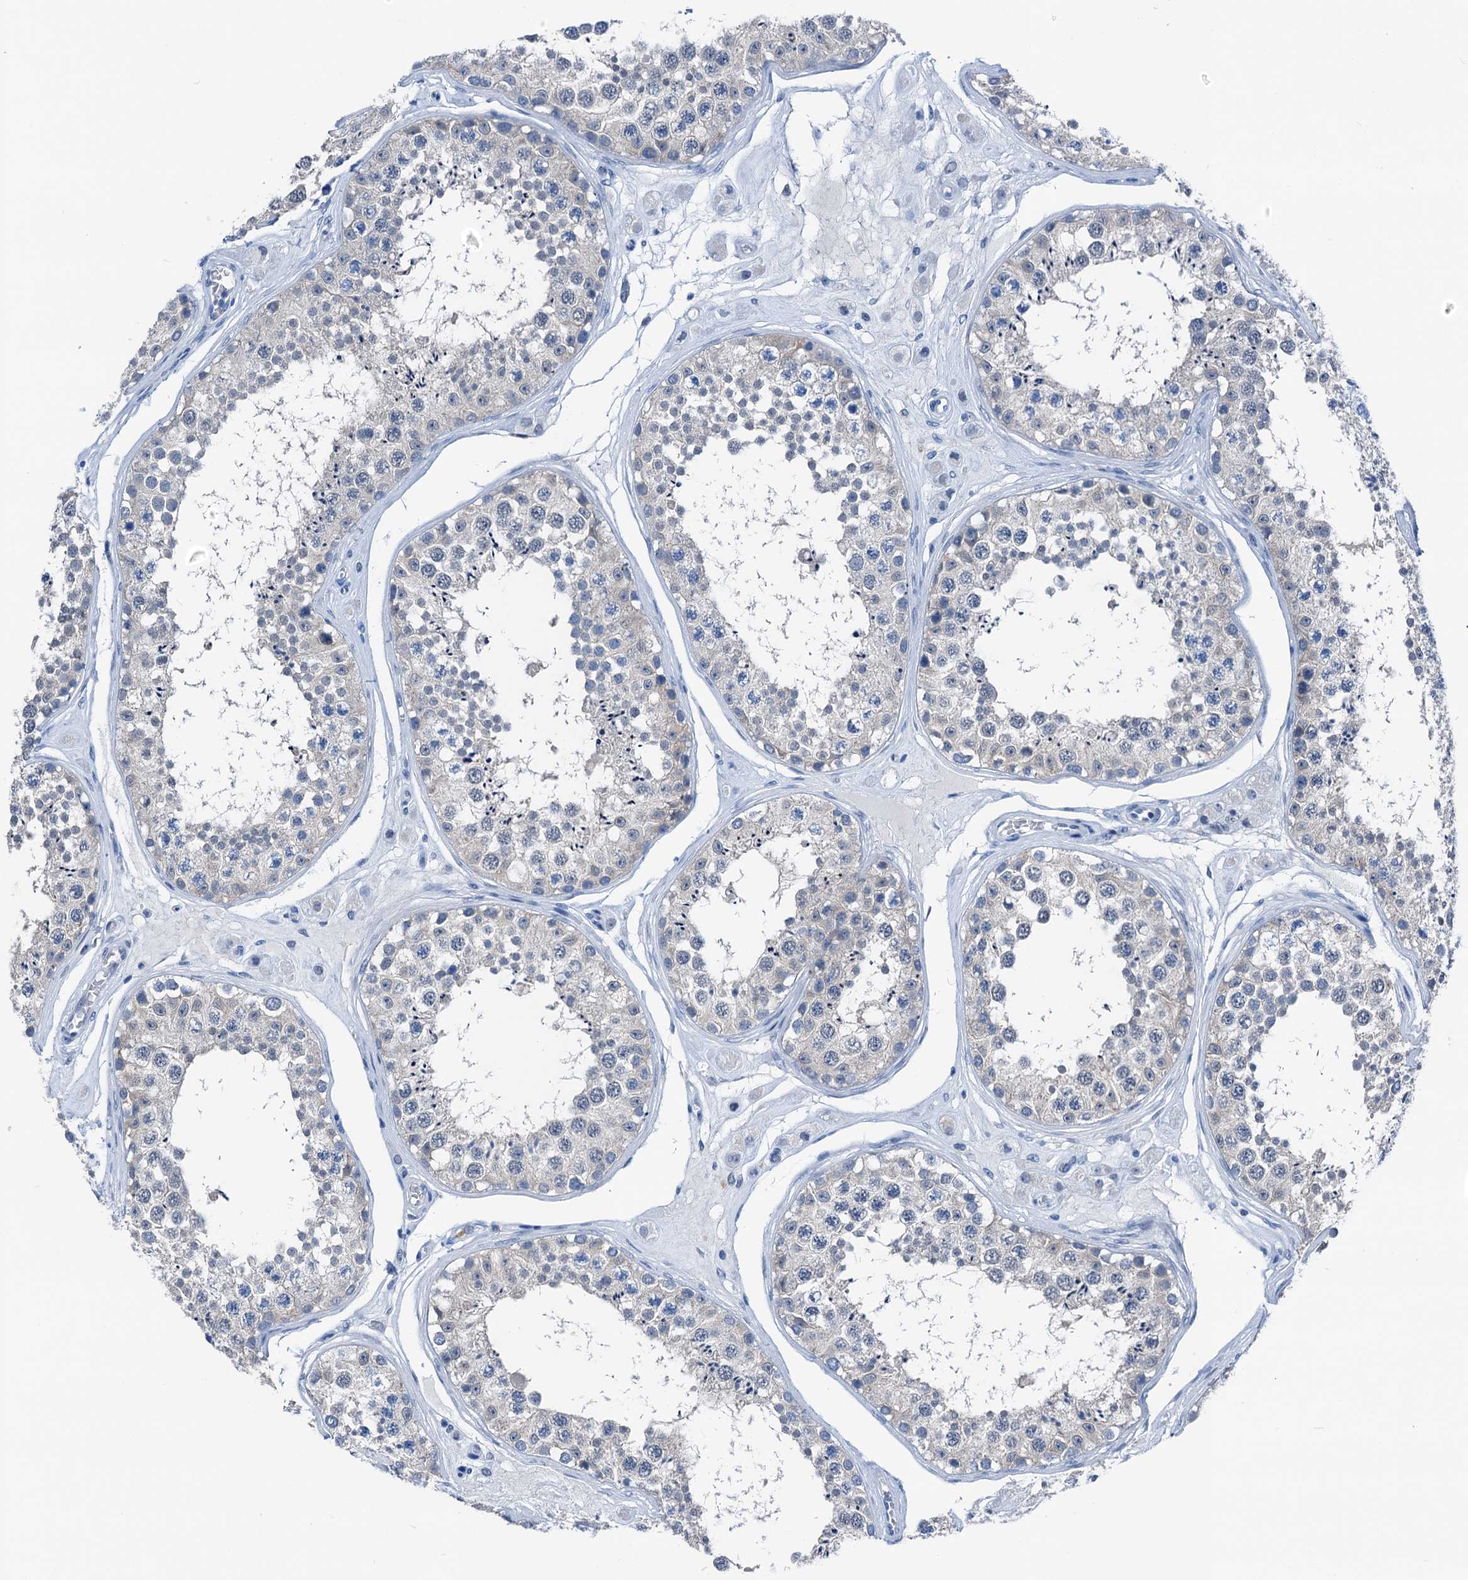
{"staining": {"intensity": "negative", "quantity": "none", "location": "none"}, "tissue": "testis", "cell_type": "Cells in seminiferous ducts", "image_type": "normal", "snomed": [{"axis": "morphology", "description": "Normal tissue, NOS"}, {"axis": "topography", "description": "Testis"}], "caption": "A high-resolution histopathology image shows immunohistochemistry (IHC) staining of unremarkable testis, which reveals no significant staining in cells in seminiferous ducts.", "gene": "CBLN3", "patient": {"sex": "male", "age": 25}}